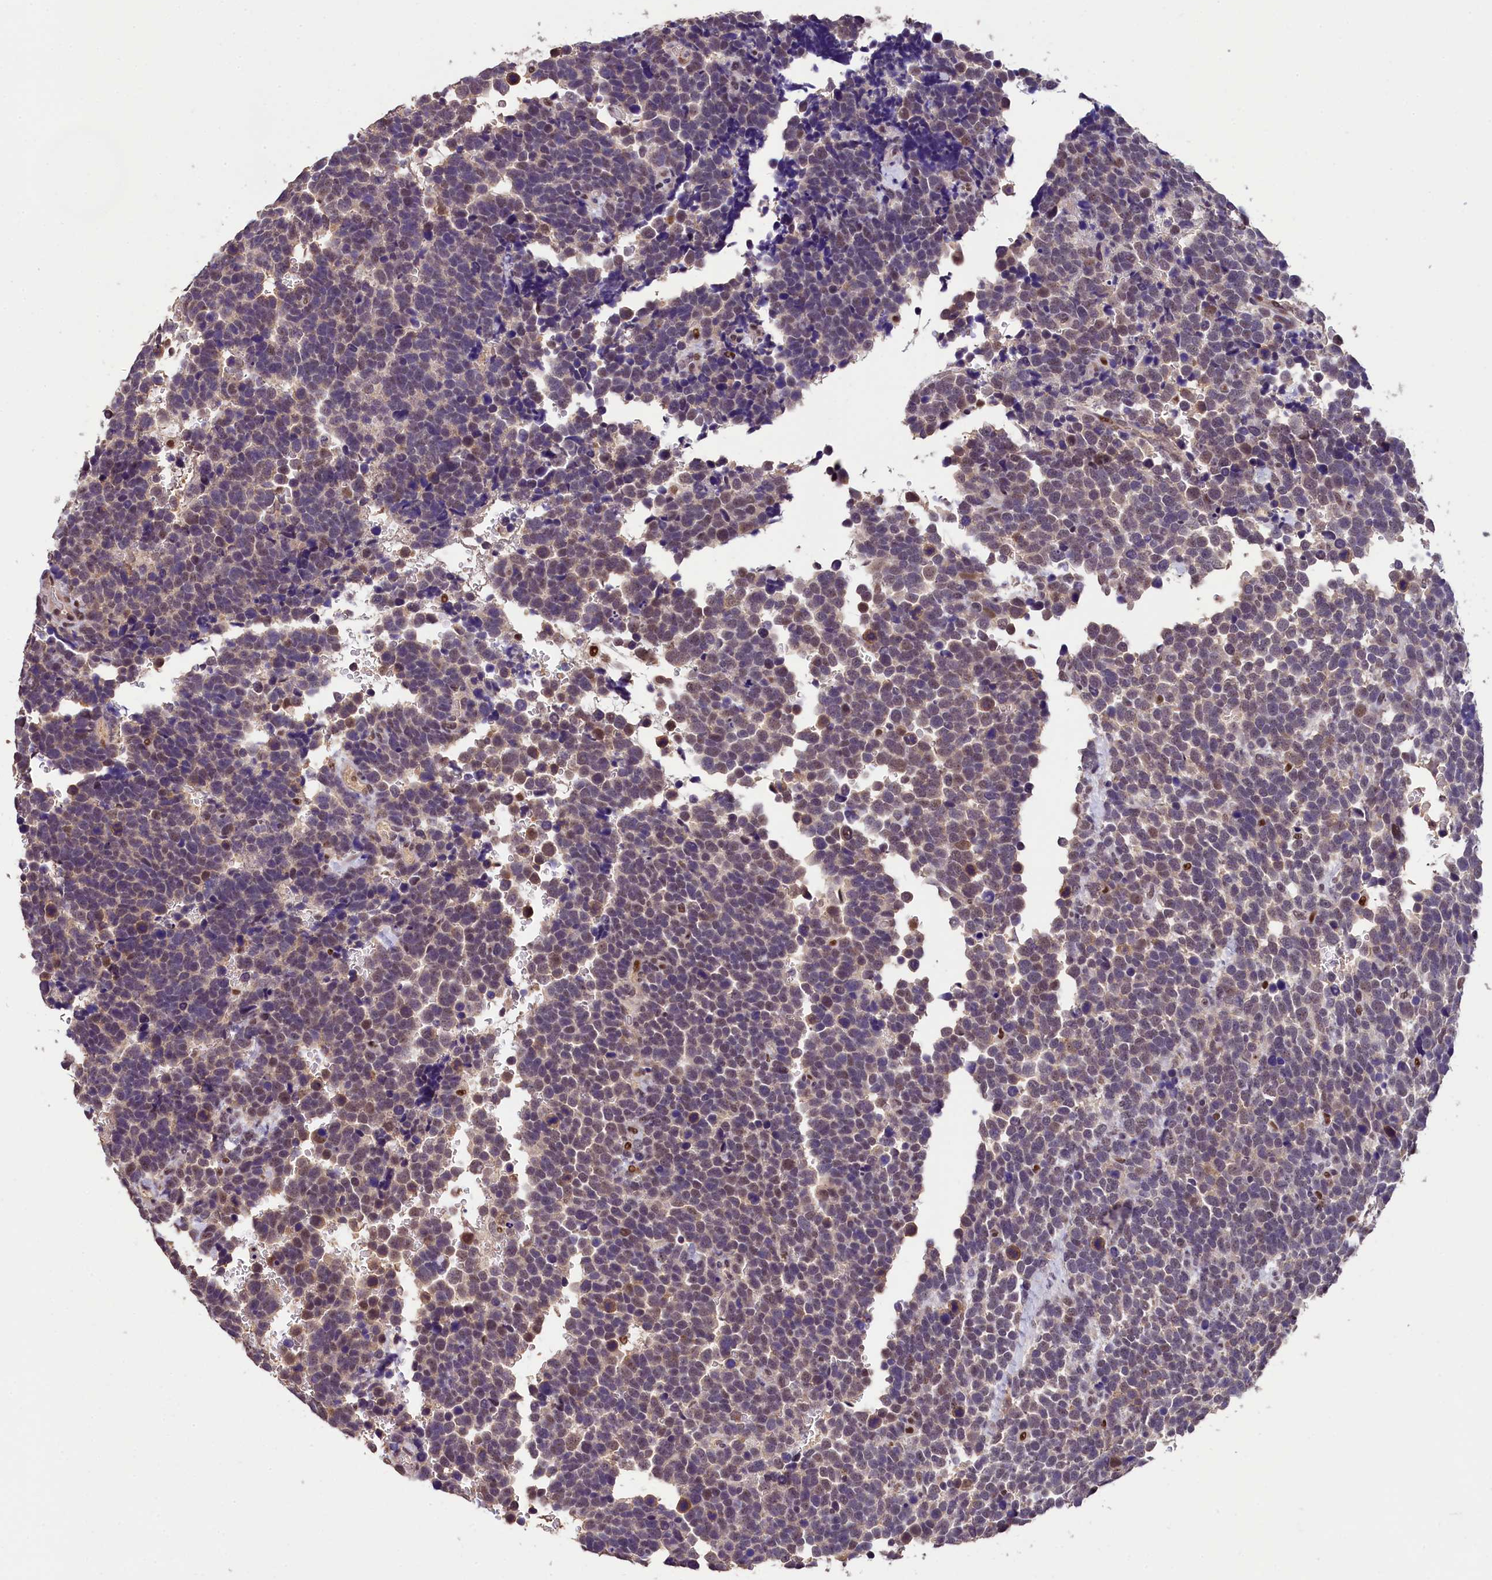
{"staining": {"intensity": "weak", "quantity": "25%-75%", "location": "nuclear"}, "tissue": "urothelial cancer", "cell_type": "Tumor cells", "image_type": "cancer", "snomed": [{"axis": "morphology", "description": "Urothelial carcinoma, High grade"}, {"axis": "topography", "description": "Urinary bladder"}], "caption": "There is low levels of weak nuclear expression in tumor cells of urothelial cancer, as demonstrated by immunohistochemical staining (brown color).", "gene": "HECTD4", "patient": {"sex": "female", "age": 82}}